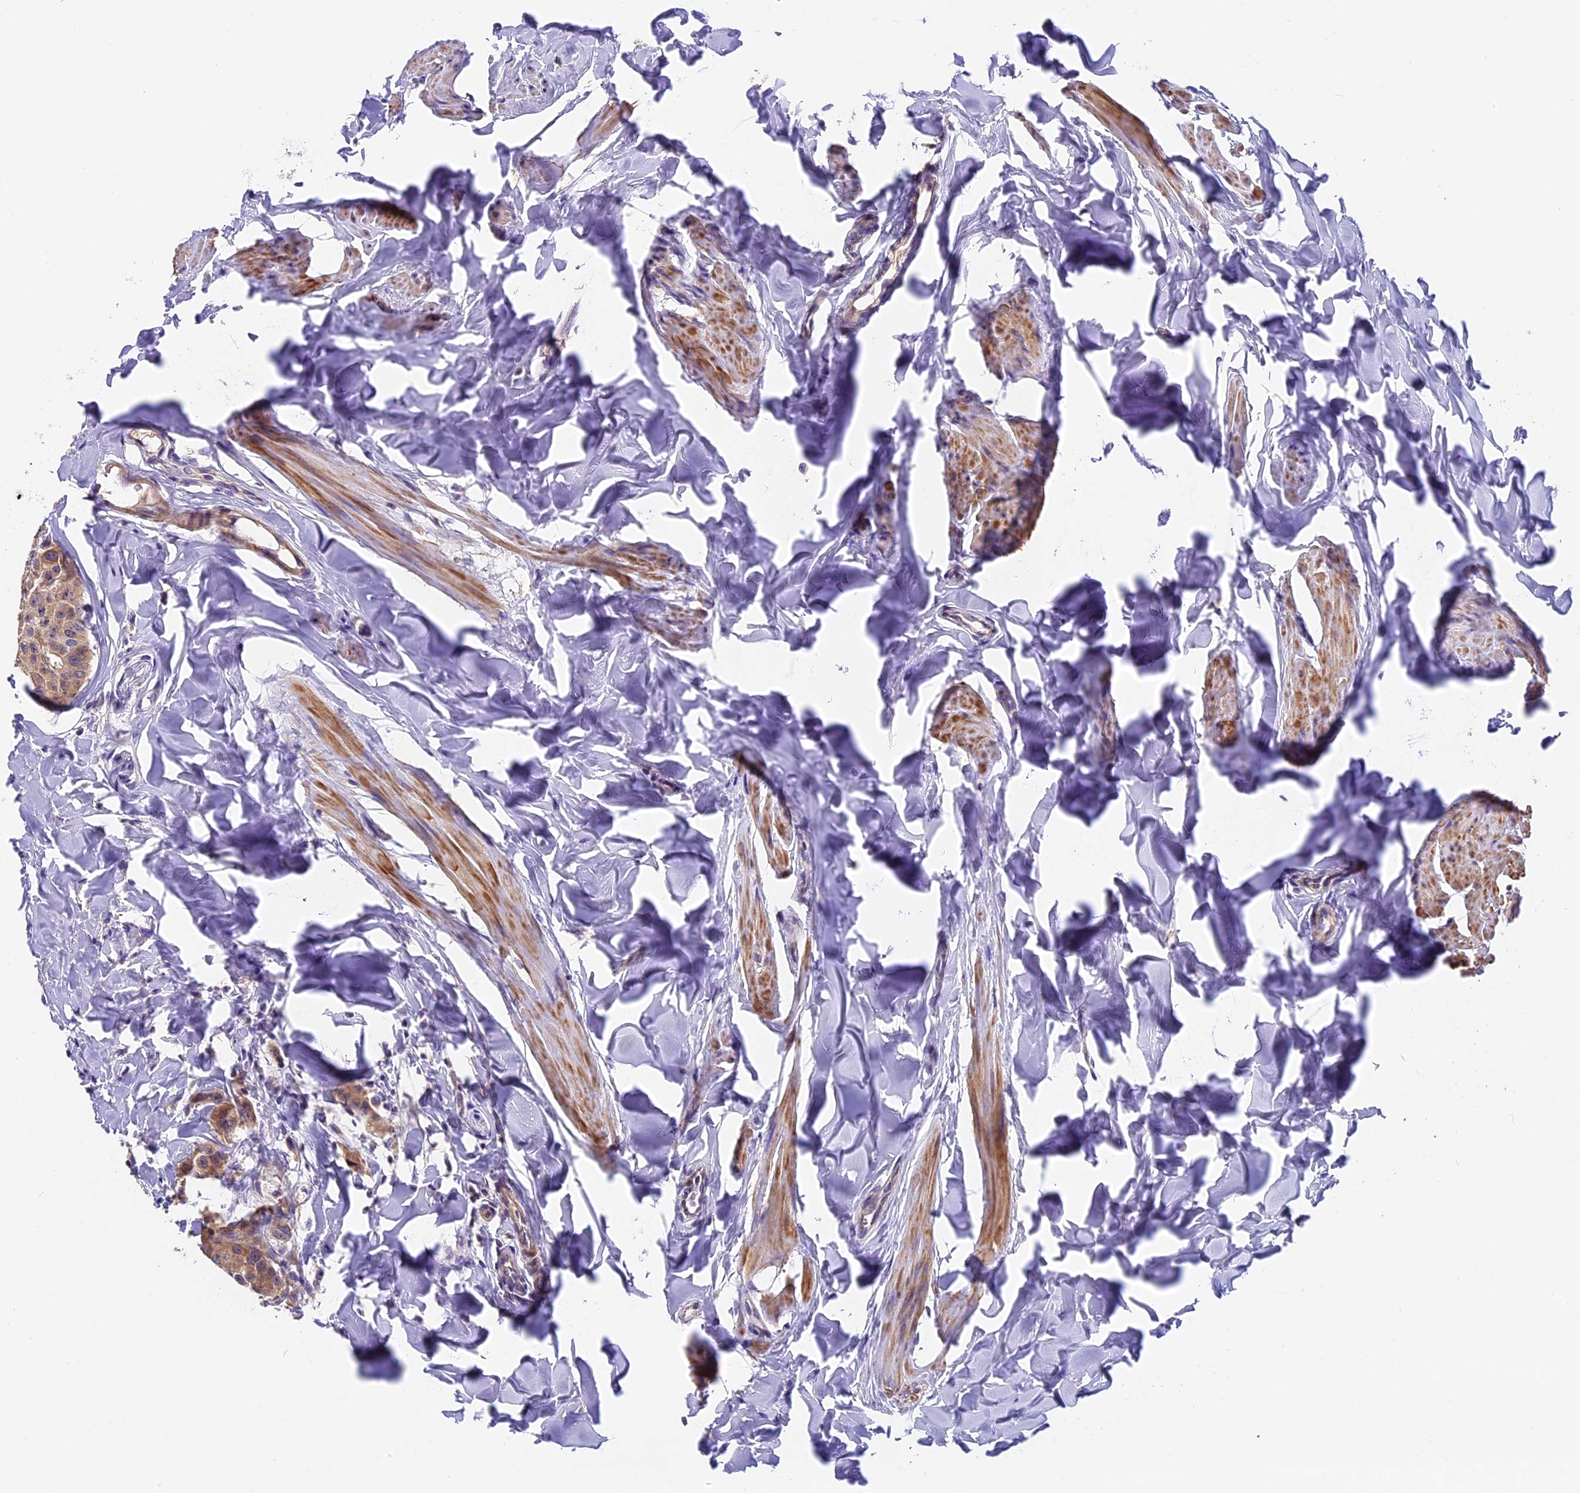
{"staining": {"intensity": "moderate", "quantity": ">75%", "location": "cytoplasmic/membranous"}, "tissue": "breast cancer", "cell_type": "Tumor cells", "image_type": "cancer", "snomed": [{"axis": "morphology", "description": "Duct carcinoma"}, {"axis": "topography", "description": "Breast"}], "caption": "The photomicrograph displays a brown stain indicating the presence of a protein in the cytoplasmic/membranous of tumor cells in intraductal carcinoma (breast).", "gene": "FAM98C", "patient": {"sex": "female", "age": 40}}